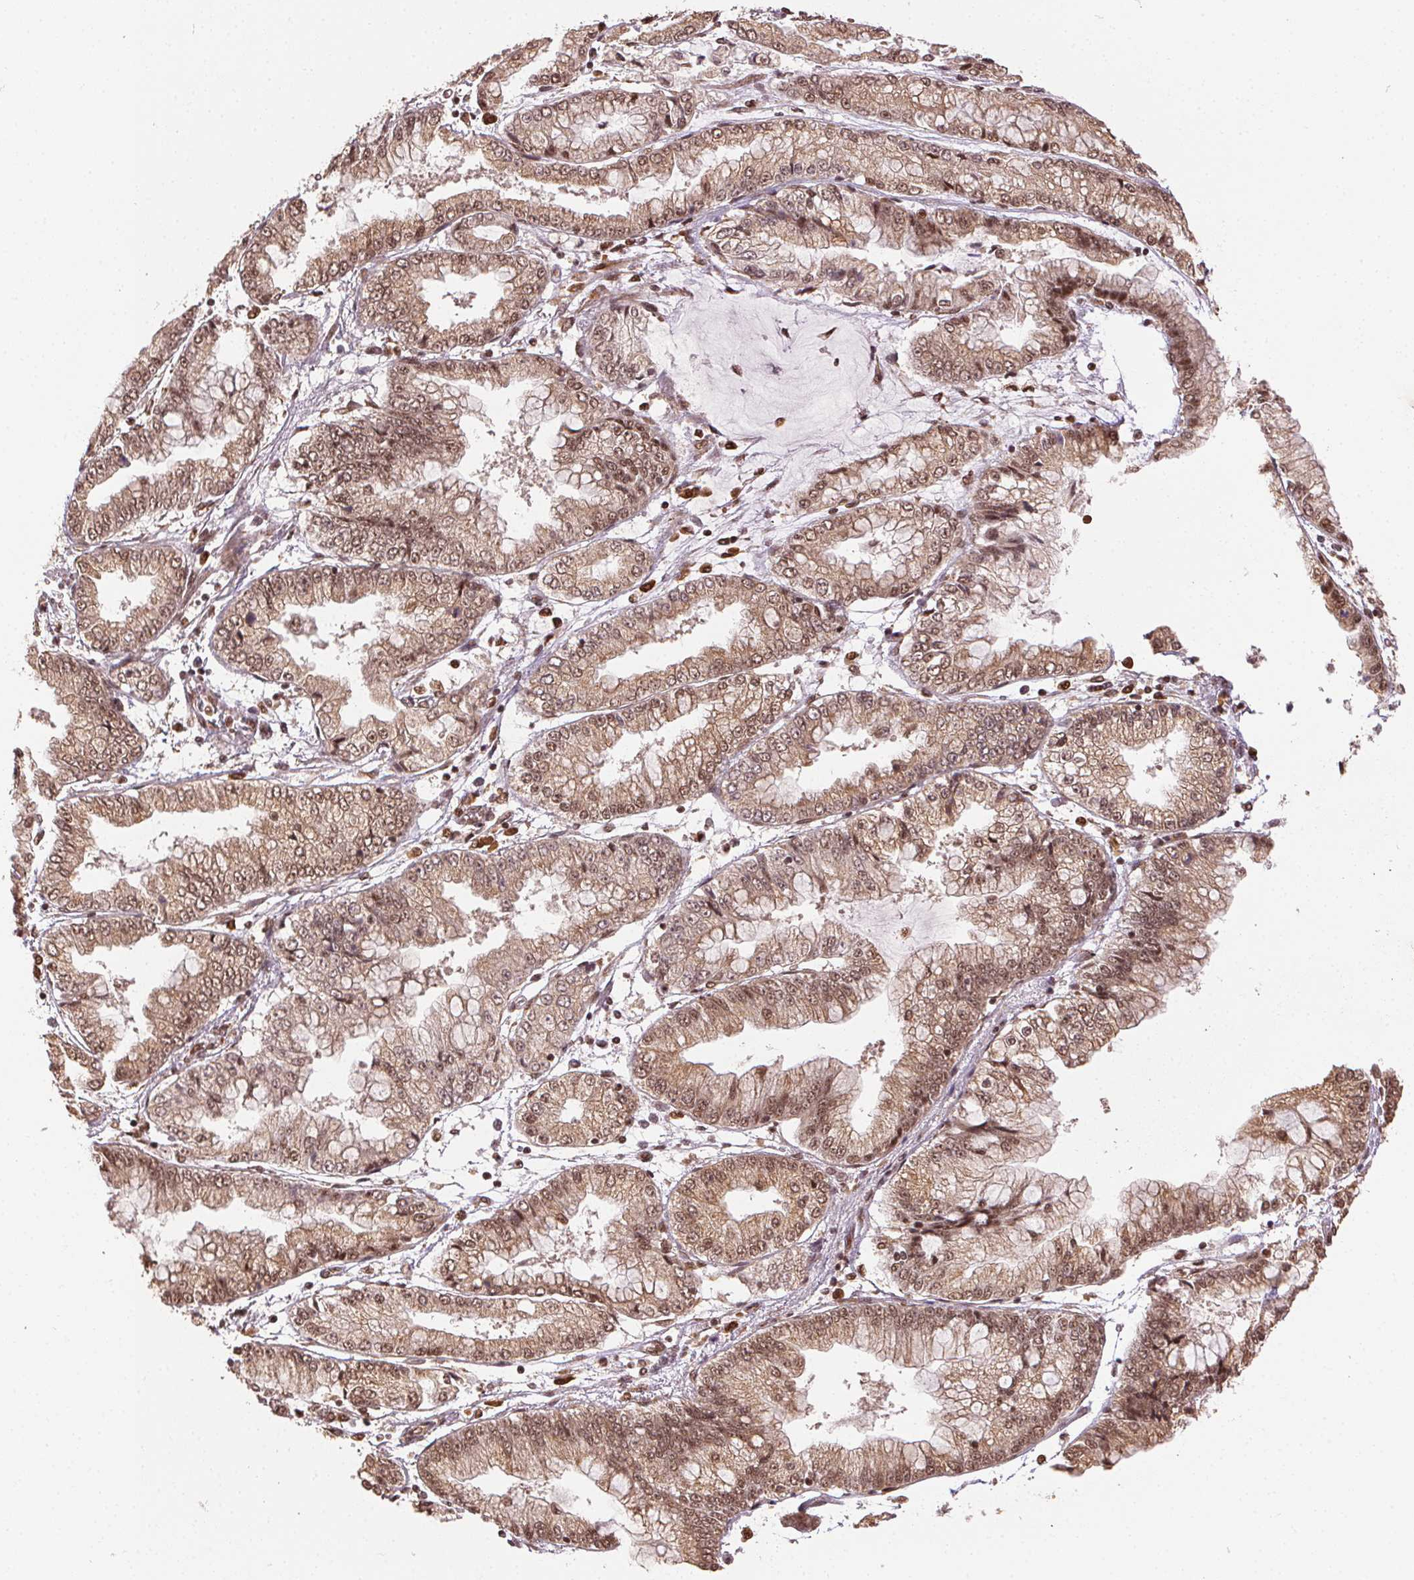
{"staining": {"intensity": "moderate", "quantity": ">75%", "location": "cytoplasmic/membranous,nuclear"}, "tissue": "stomach cancer", "cell_type": "Tumor cells", "image_type": "cancer", "snomed": [{"axis": "morphology", "description": "Adenocarcinoma, NOS"}, {"axis": "topography", "description": "Stomach, upper"}], "caption": "Tumor cells display medium levels of moderate cytoplasmic/membranous and nuclear expression in approximately >75% of cells in stomach adenocarcinoma.", "gene": "TREML4", "patient": {"sex": "female", "age": 74}}